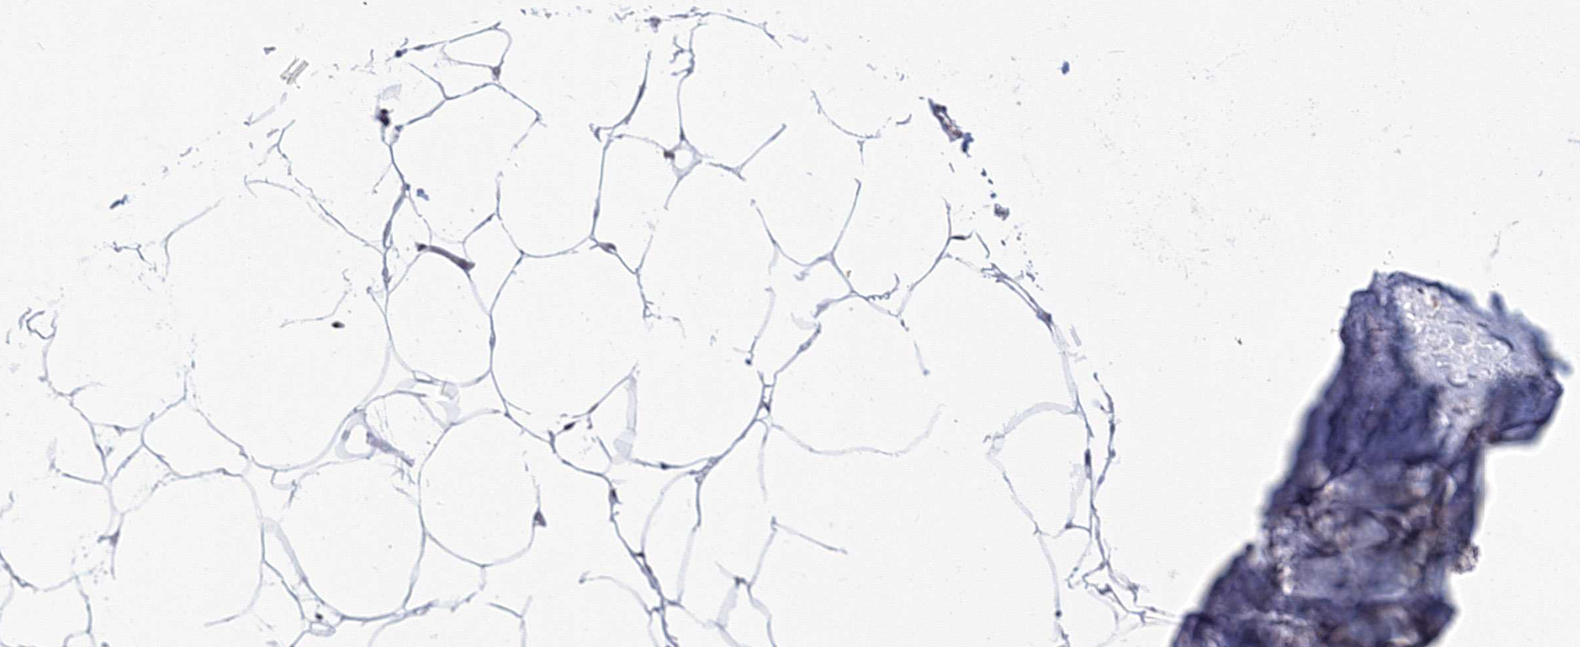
{"staining": {"intensity": "negative", "quantity": "none", "location": "none"}, "tissue": "adipose tissue", "cell_type": "Adipocytes", "image_type": "normal", "snomed": [{"axis": "morphology", "description": "Normal tissue, NOS"}, {"axis": "morphology", "description": "Fibrosis, NOS"}, {"axis": "topography", "description": "Breast"}, {"axis": "topography", "description": "Adipose tissue"}], "caption": "Immunohistochemistry of normal adipose tissue shows no expression in adipocytes. Nuclei are stained in blue.", "gene": "SF3B6", "patient": {"sex": "female", "age": 39}}